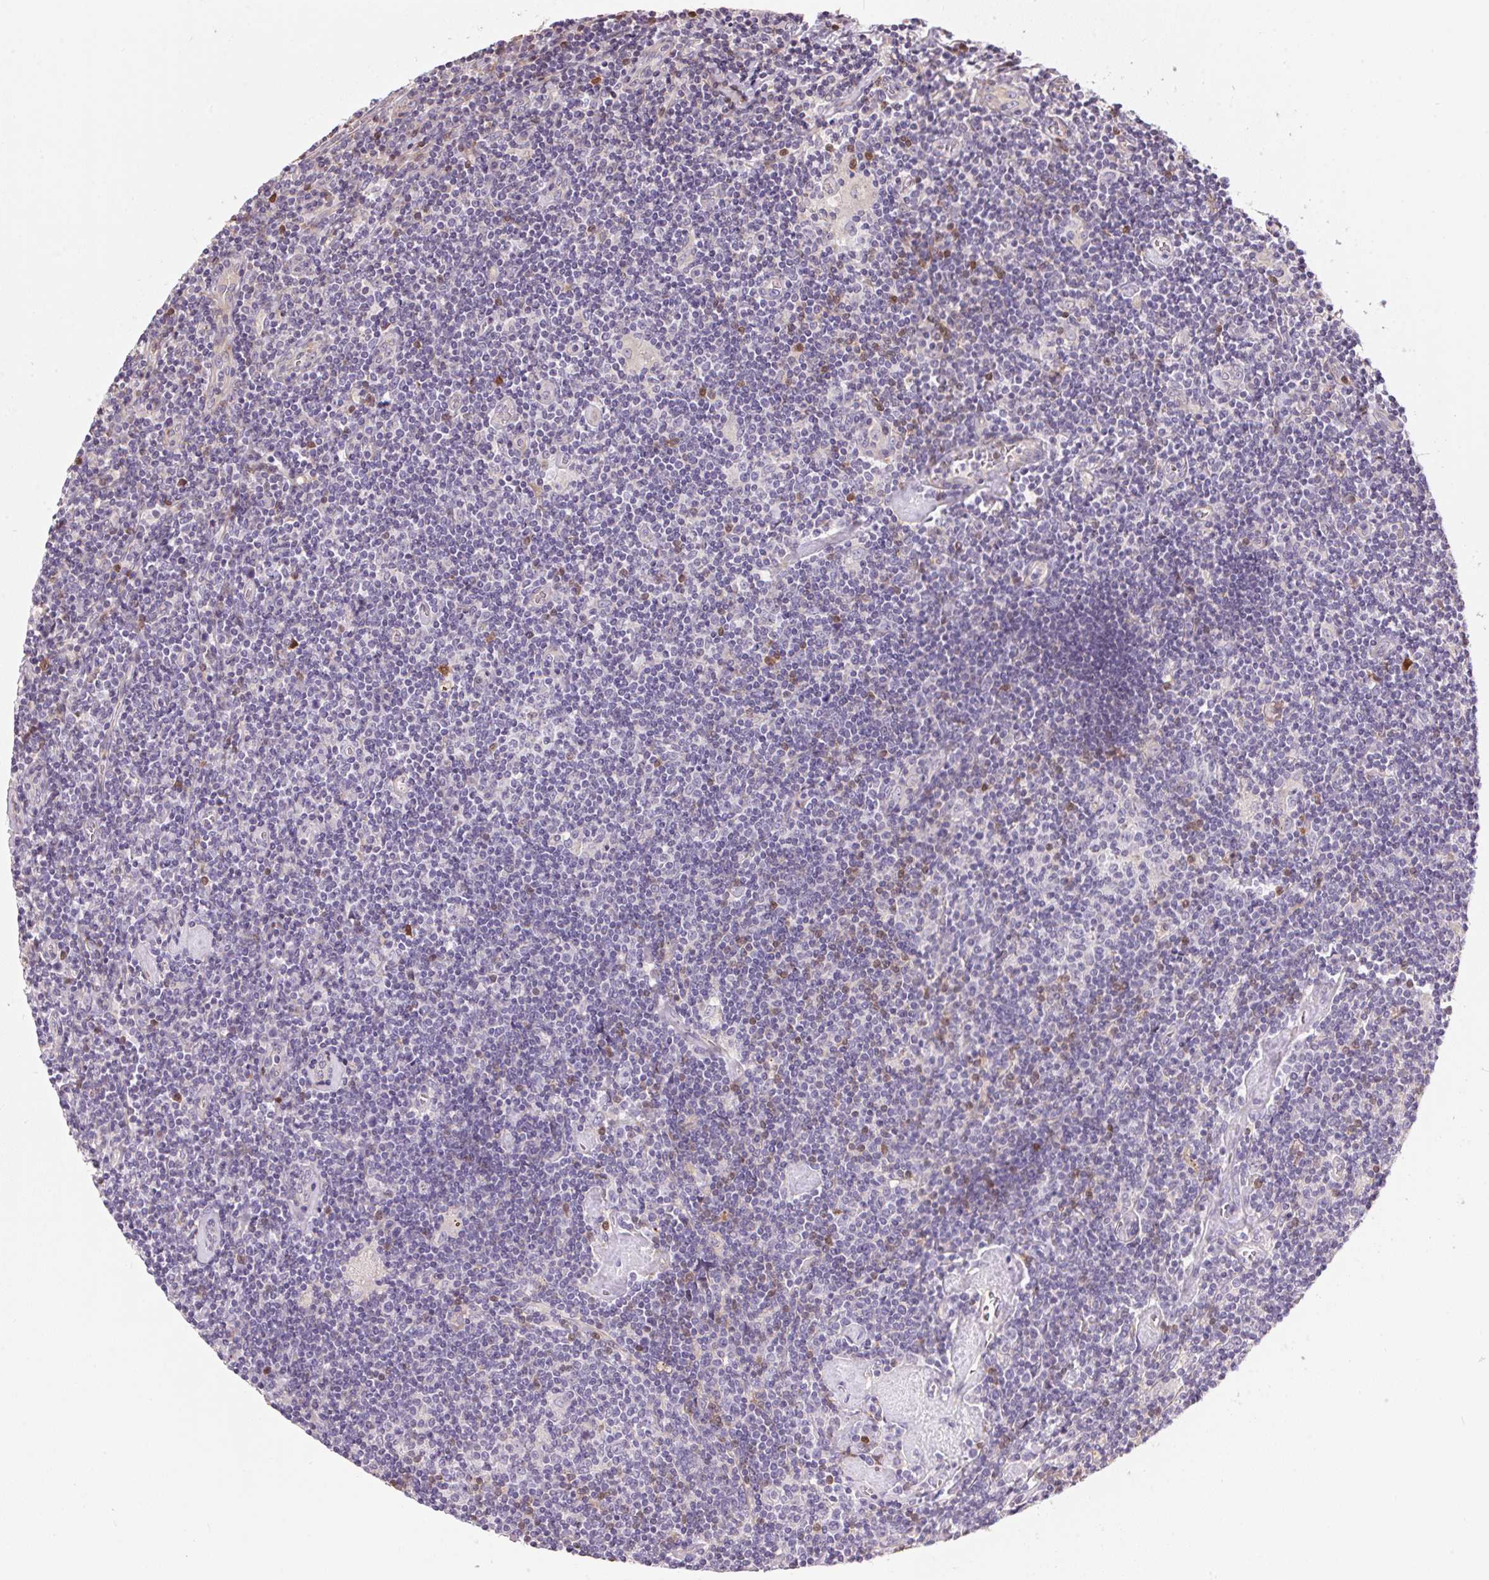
{"staining": {"intensity": "negative", "quantity": "none", "location": "none"}, "tissue": "lymphoma", "cell_type": "Tumor cells", "image_type": "cancer", "snomed": [{"axis": "morphology", "description": "Hodgkin's disease, NOS"}, {"axis": "topography", "description": "Lymph node"}], "caption": "High magnification brightfield microscopy of lymphoma stained with DAB (3,3'-diaminobenzidine) (brown) and counterstained with hematoxylin (blue): tumor cells show no significant positivity. (DAB (3,3'-diaminobenzidine) immunohistochemistry visualized using brightfield microscopy, high magnification).", "gene": "UNC13B", "patient": {"sex": "male", "age": 40}}